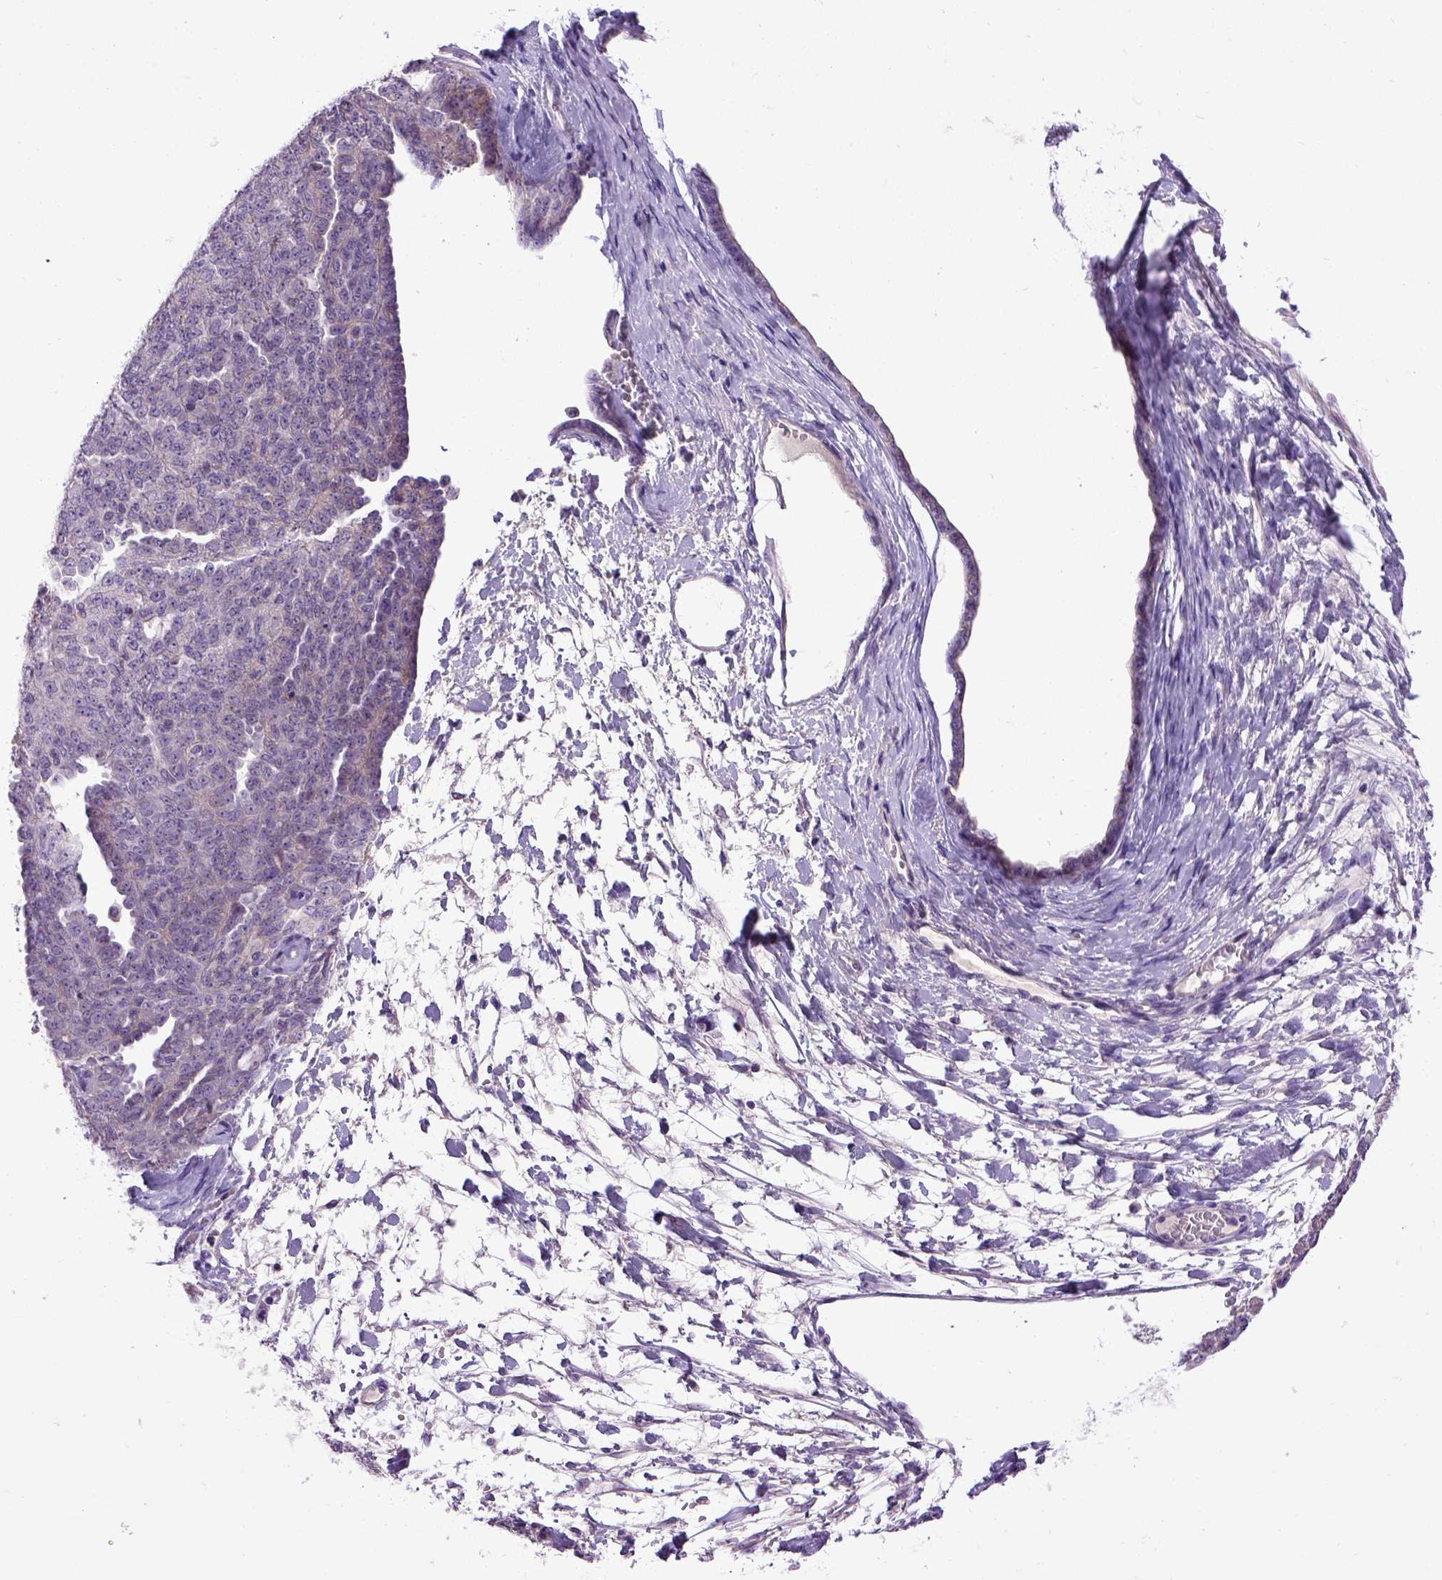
{"staining": {"intensity": "weak", "quantity": "<25%", "location": "cytoplasmic/membranous"}, "tissue": "ovarian cancer", "cell_type": "Tumor cells", "image_type": "cancer", "snomed": [{"axis": "morphology", "description": "Cystadenocarcinoma, serous, NOS"}, {"axis": "topography", "description": "Ovary"}], "caption": "The image displays no staining of tumor cells in ovarian serous cystadenocarcinoma.", "gene": "CDH1", "patient": {"sex": "female", "age": 71}}